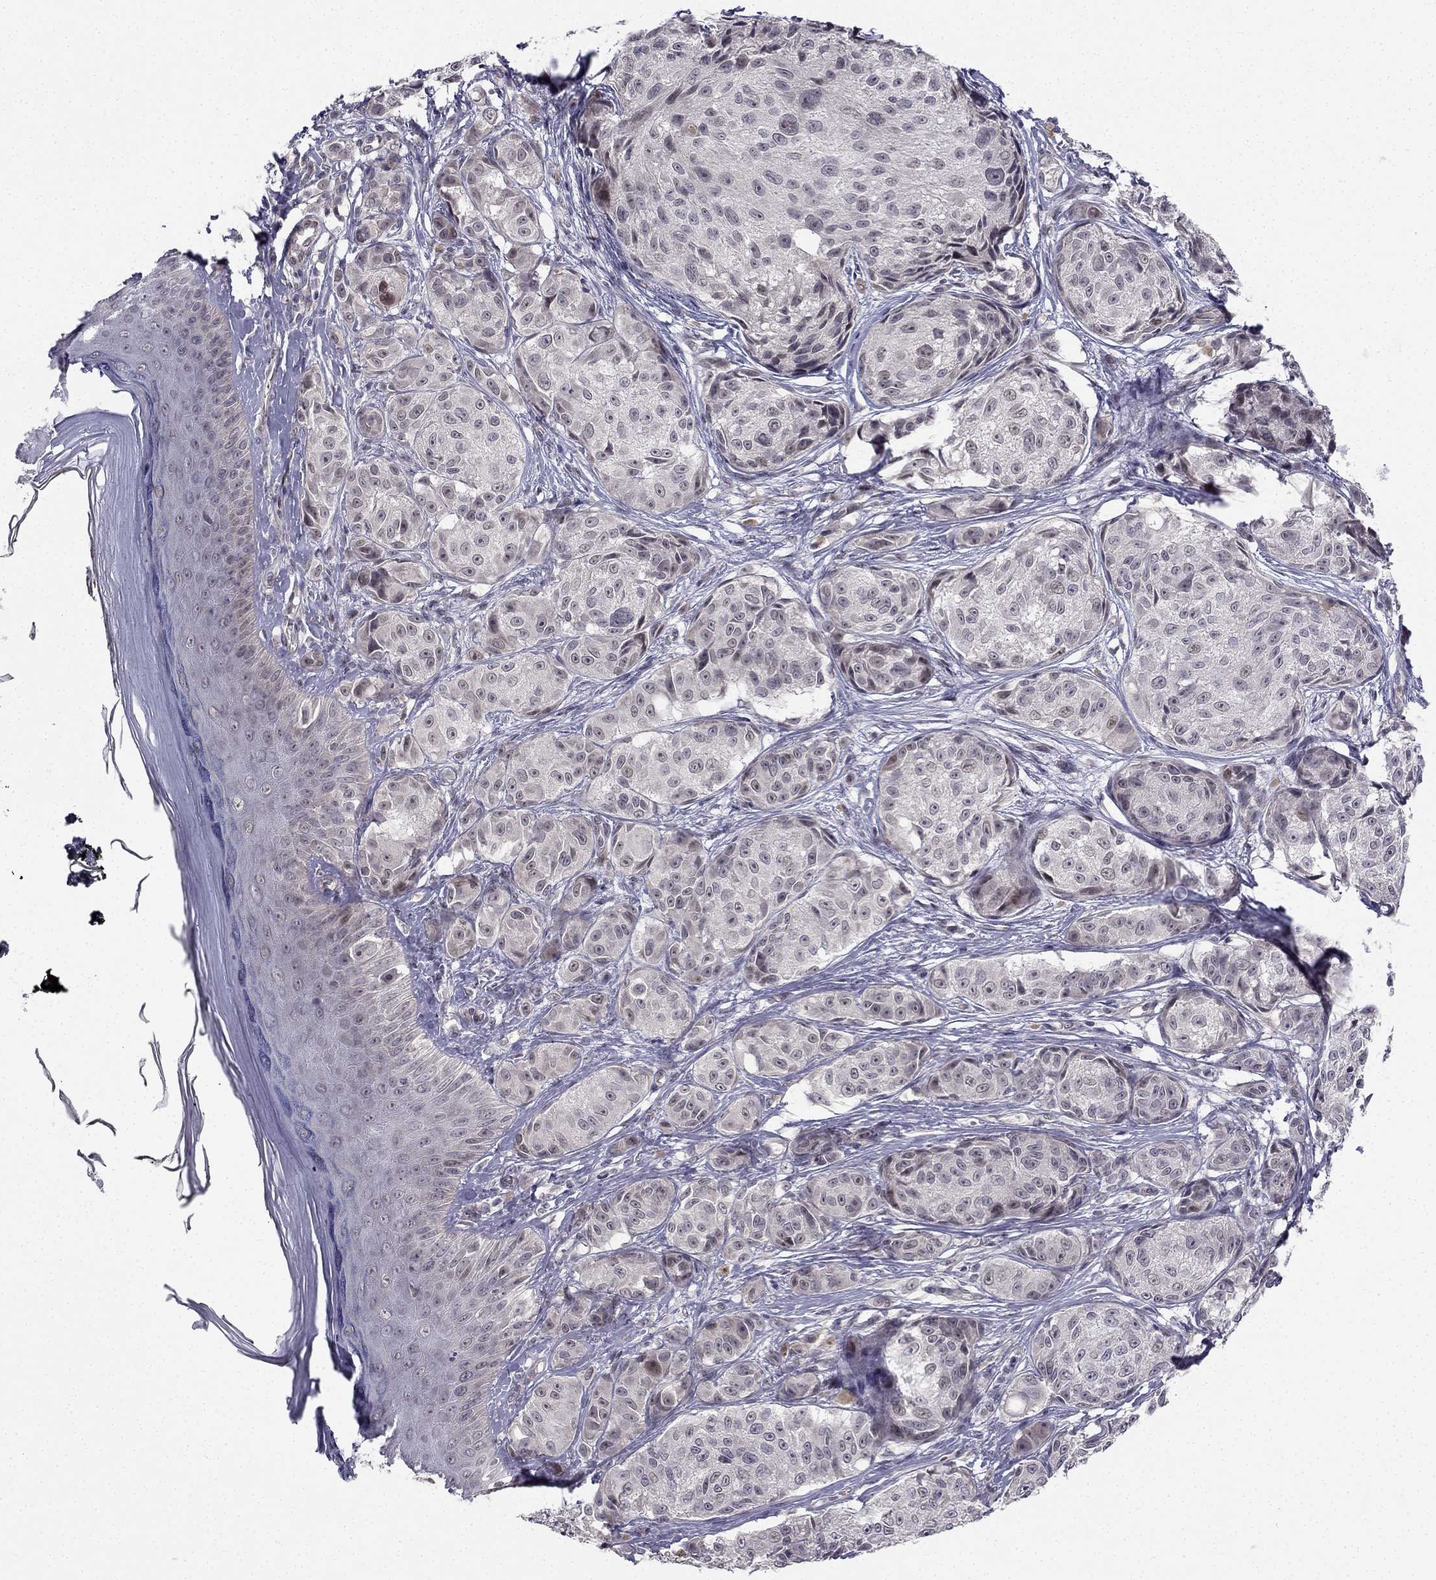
{"staining": {"intensity": "negative", "quantity": "none", "location": "none"}, "tissue": "melanoma", "cell_type": "Tumor cells", "image_type": "cancer", "snomed": [{"axis": "morphology", "description": "Malignant melanoma, NOS"}, {"axis": "topography", "description": "Skin"}], "caption": "Tumor cells are negative for brown protein staining in malignant melanoma. (Stains: DAB immunohistochemistry (IHC) with hematoxylin counter stain, Microscopy: brightfield microscopy at high magnification).", "gene": "CHST8", "patient": {"sex": "male", "age": 61}}